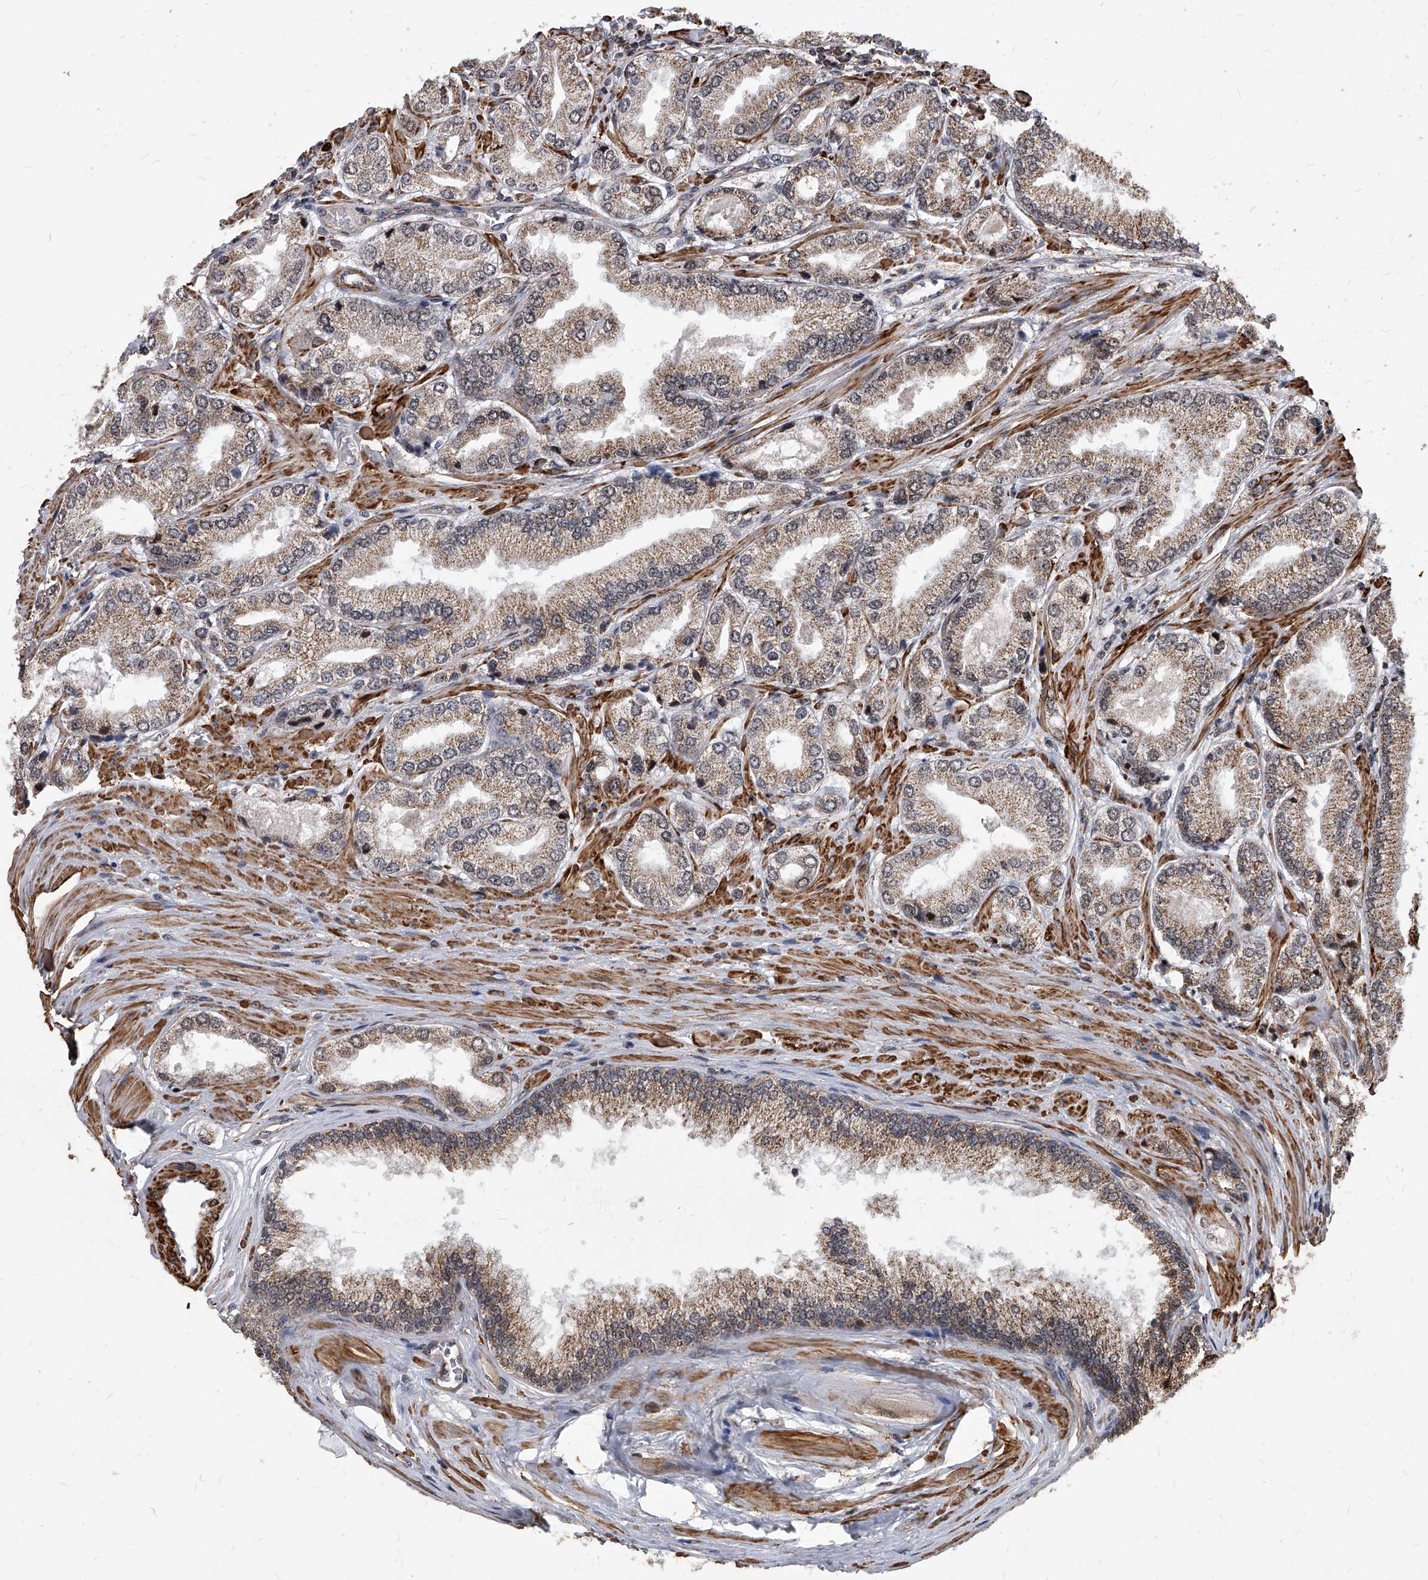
{"staining": {"intensity": "weak", "quantity": ">75%", "location": "cytoplasmic/membranous"}, "tissue": "prostate cancer", "cell_type": "Tumor cells", "image_type": "cancer", "snomed": [{"axis": "morphology", "description": "Adenocarcinoma, Low grade"}, {"axis": "topography", "description": "Prostate"}], "caption": "This is an image of immunohistochemistry (IHC) staining of prostate cancer (adenocarcinoma (low-grade)), which shows weak staining in the cytoplasmic/membranous of tumor cells.", "gene": "DUSP22", "patient": {"sex": "male", "age": 62}}